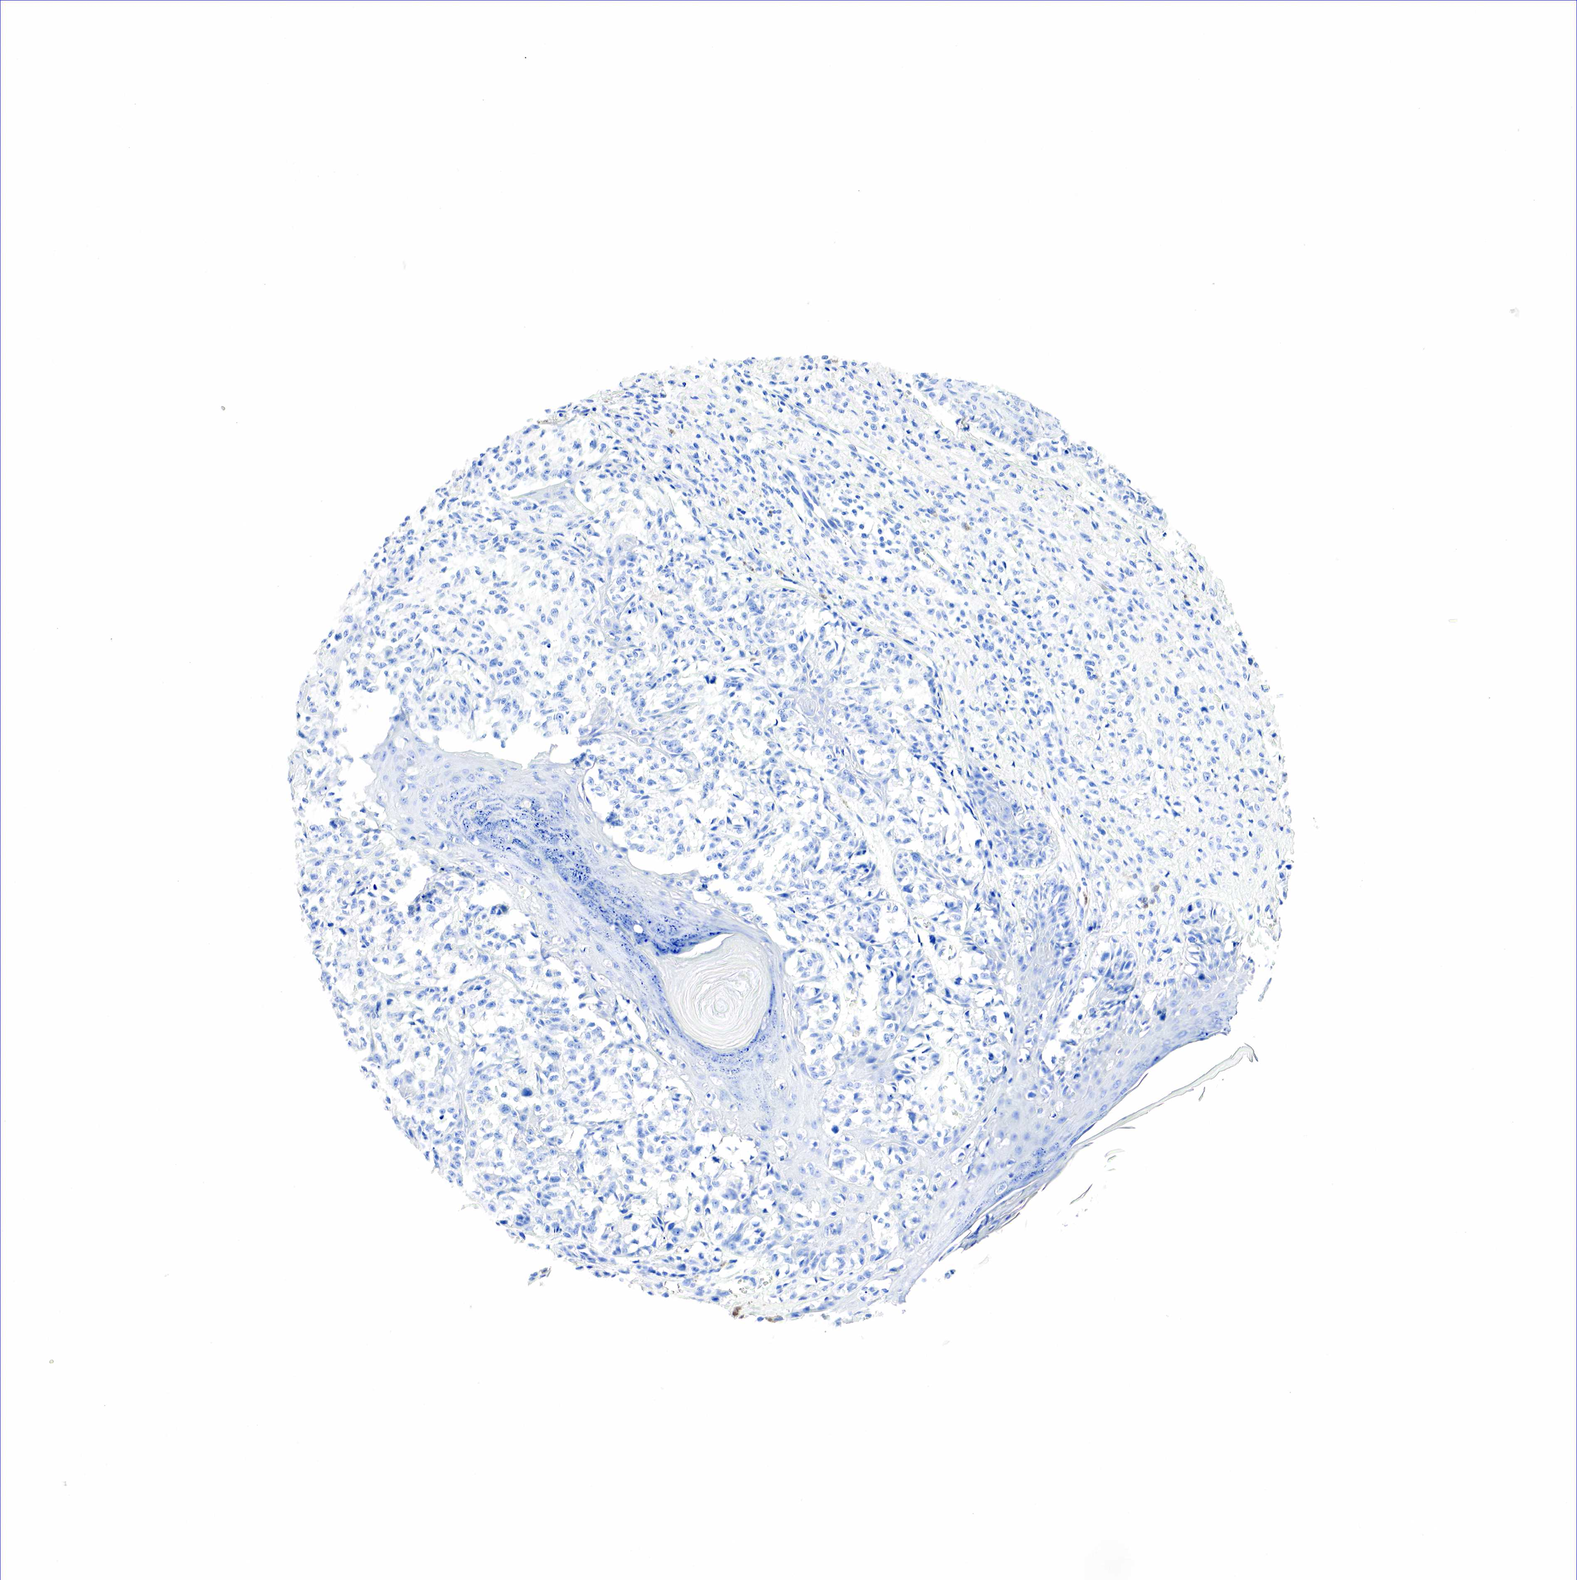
{"staining": {"intensity": "negative", "quantity": "none", "location": "none"}, "tissue": "melanoma", "cell_type": "Tumor cells", "image_type": "cancer", "snomed": [{"axis": "morphology", "description": "Malignant melanoma, NOS"}, {"axis": "topography", "description": "Skin"}], "caption": "Melanoma was stained to show a protein in brown. There is no significant positivity in tumor cells.", "gene": "NKX2-1", "patient": {"sex": "male", "age": 80}}